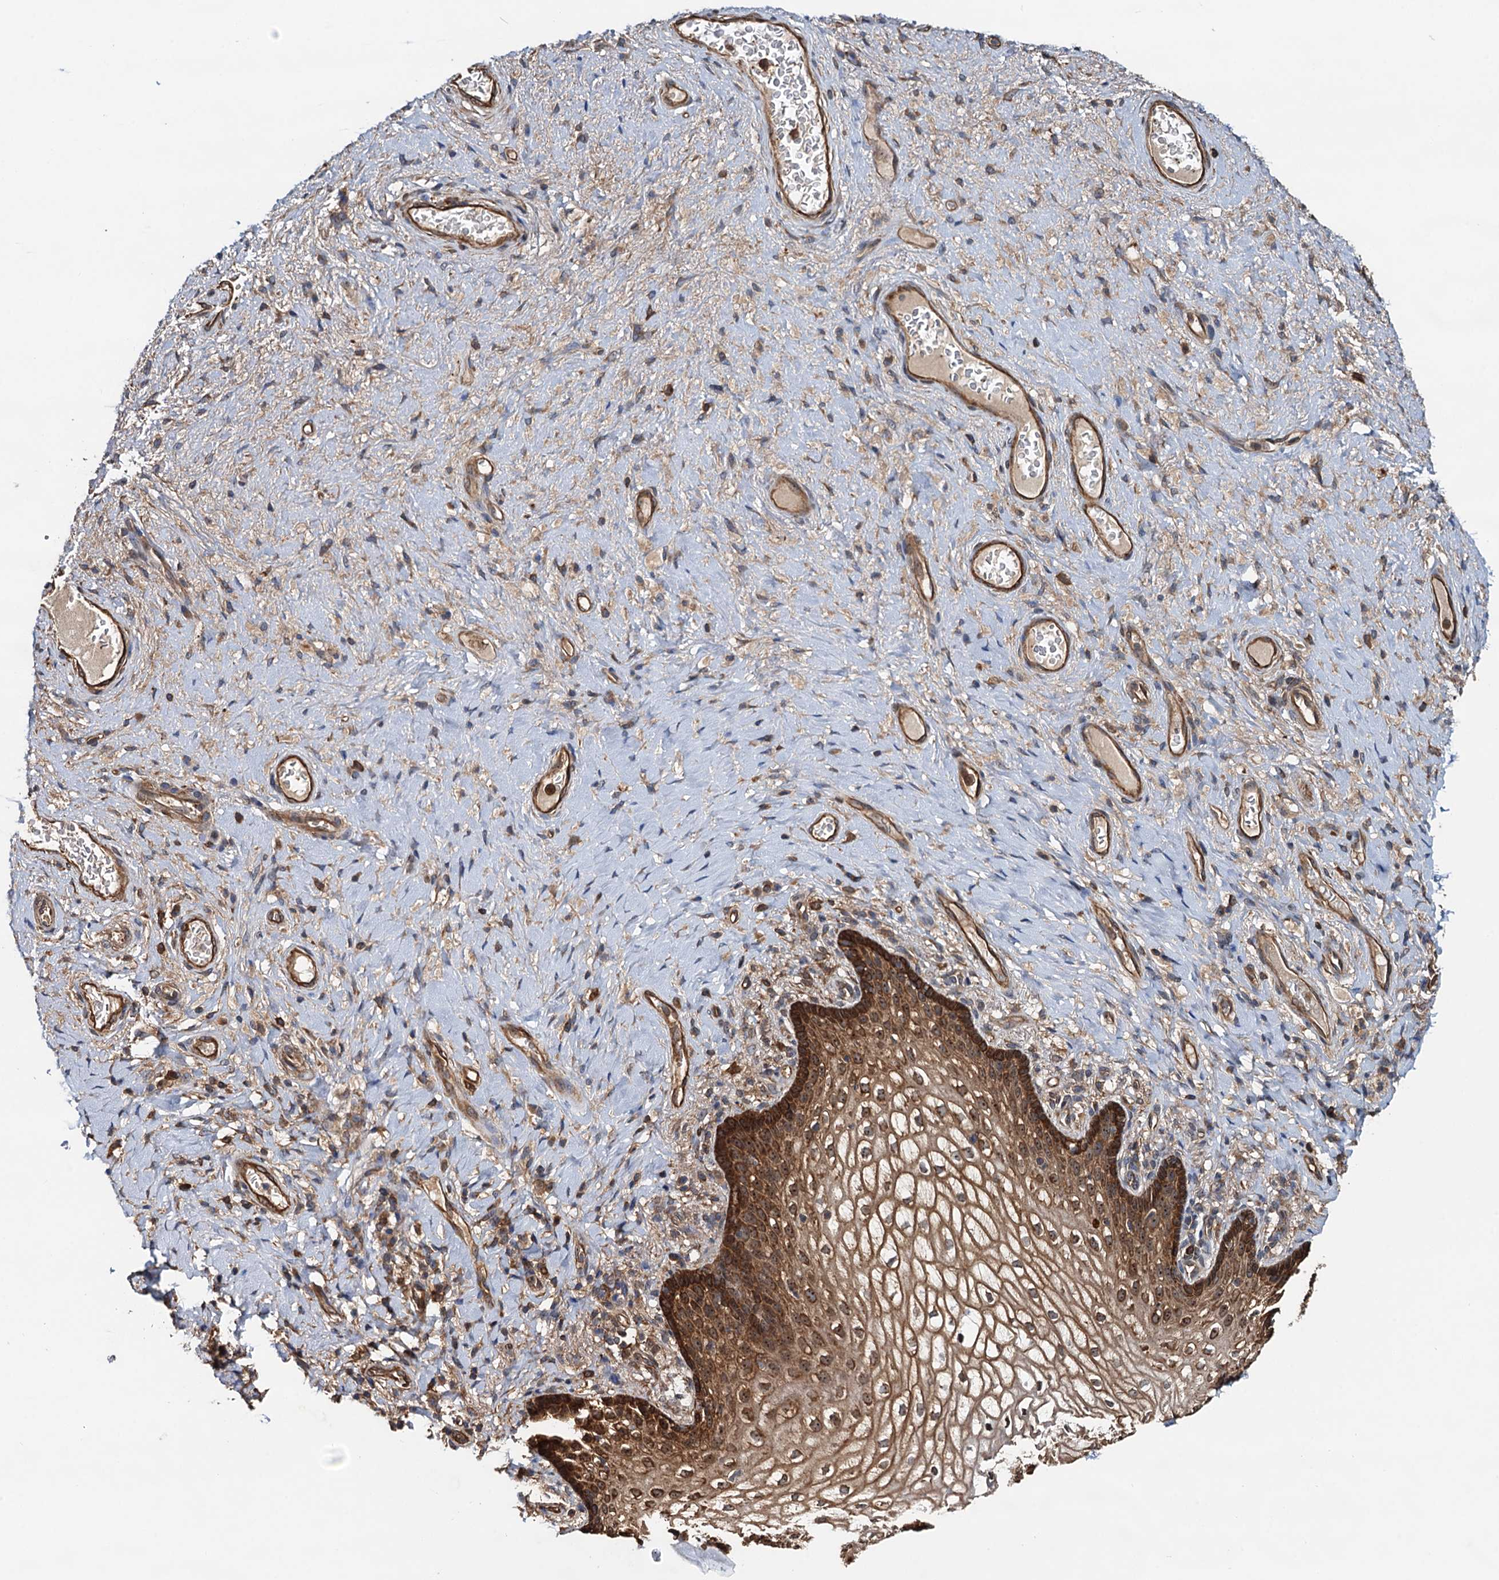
{"staining": {"intensity": "strong", "quantity": "25%-75%", "location": "cytoplasmic/membranous,nuclear"}, "tissue": "vagina", "cell_type": "Squamous epithelial cells", "image_type": "normal", "snomed": [{"axis": "morphology", "description": "Normal tissue, NOS"}, {"axis": "topography", "description": "Vagina"}], "caption": "Protein expression analysis of normal human vagina reveals strong cytoplasmic/membranous,nuclear staining in approximately 25%-75% of squamous epithelial cells. The staining is performed using DAB (3,3'-diaminobenzidine) brown chromogen to label protein expression. The nuclei are counter-stained blue using hematoxylin.", "gene": "USP6NL", "patient": {"sex": "female", "age": 60}}